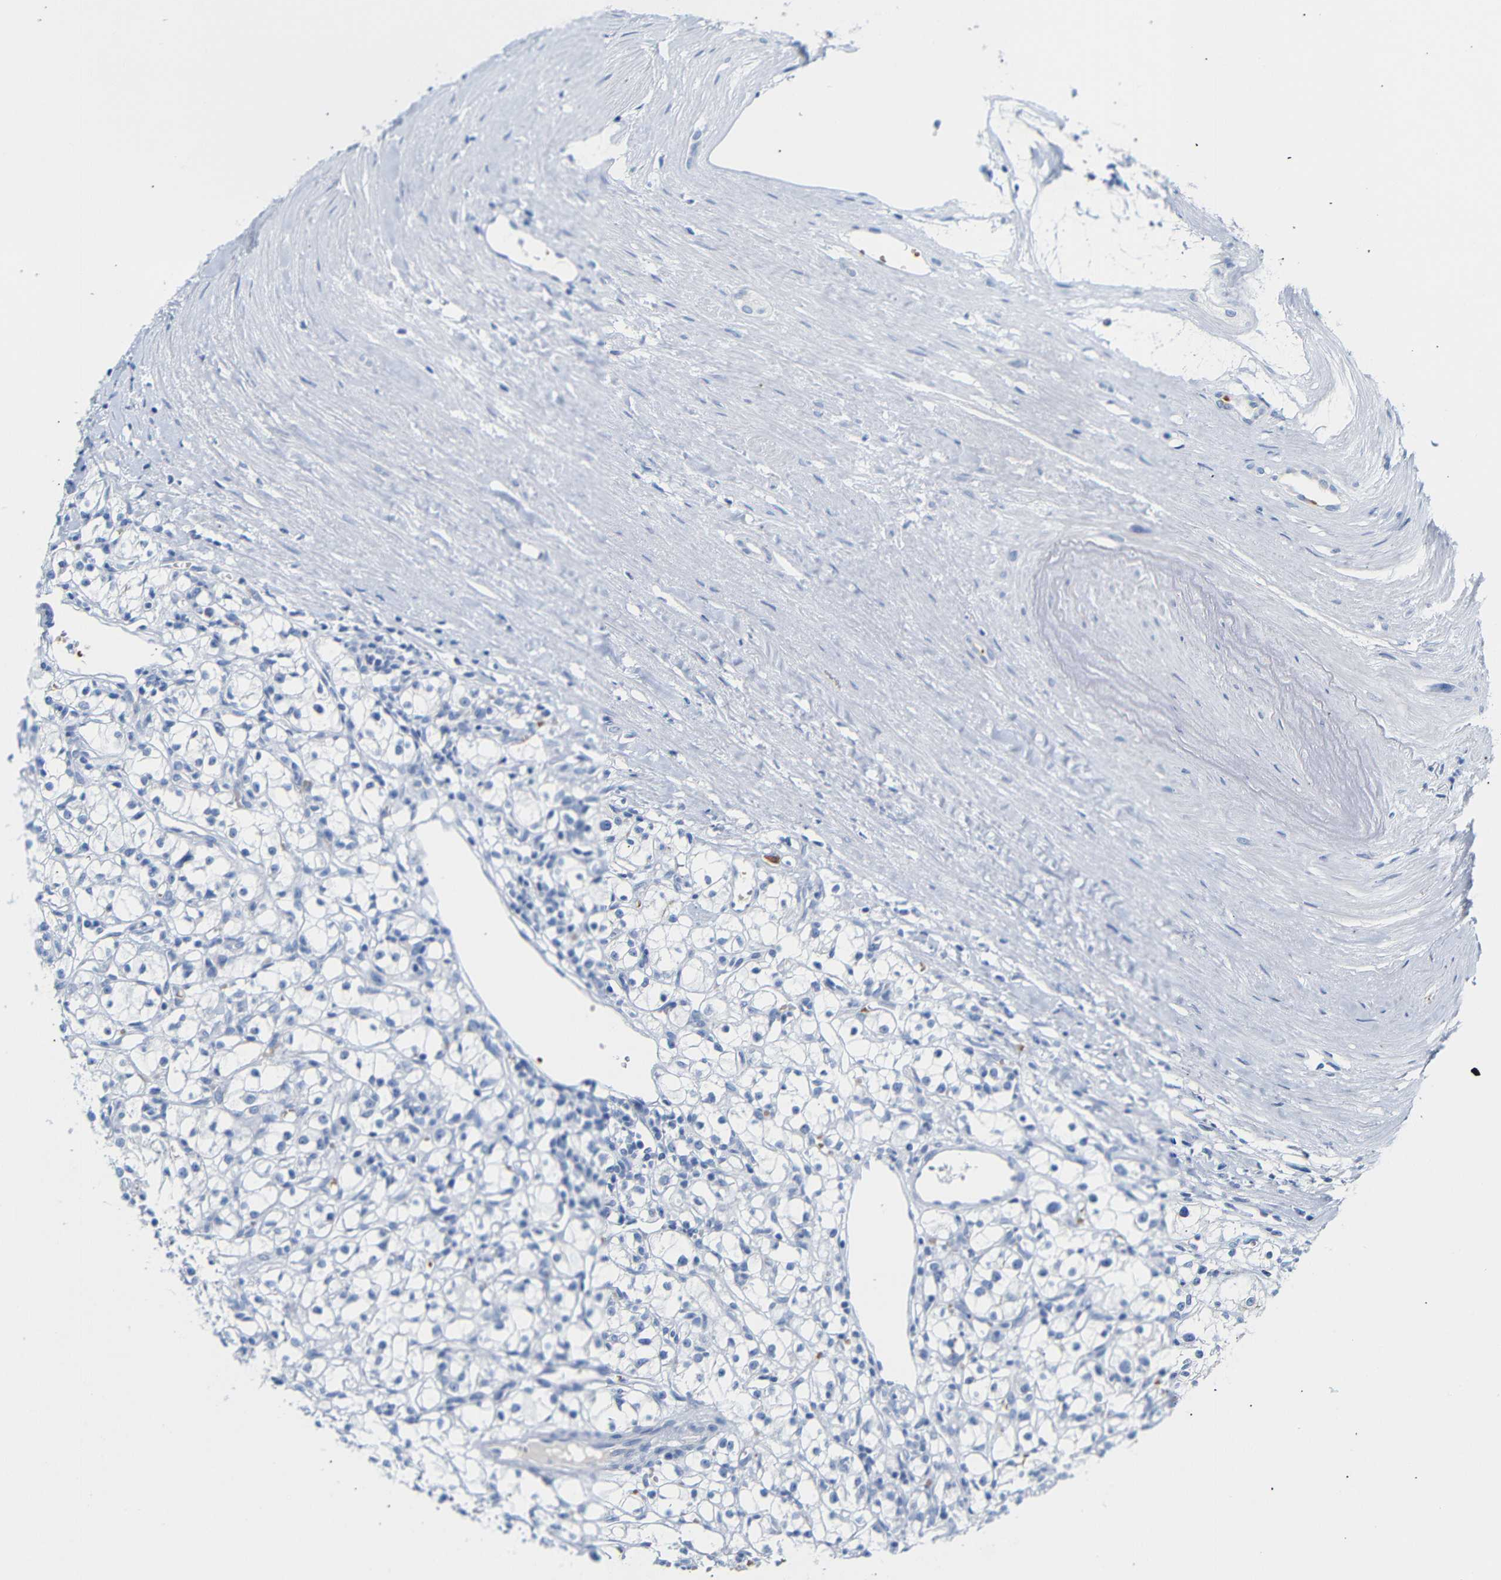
{"staining": {"intensity": "negative", "quantity": "none", "location": "none"}, "tissue": "renal cancer", "cell_type": "Tumor cells", "image_type": "cancer", "snomed": [{"axis": "morphology", "description": "Adenocarcinoma, NOS"}, {"axis": "topography", "description": "Kidney"}], "caption": "Immunohistochemistry (IHC) histopathology image of renal cancer stained for a protein (brown), which shows no staining in tumor cells.", "gene": "ERVMER34-1", "patient": {"sex": "male", "age": 56}}